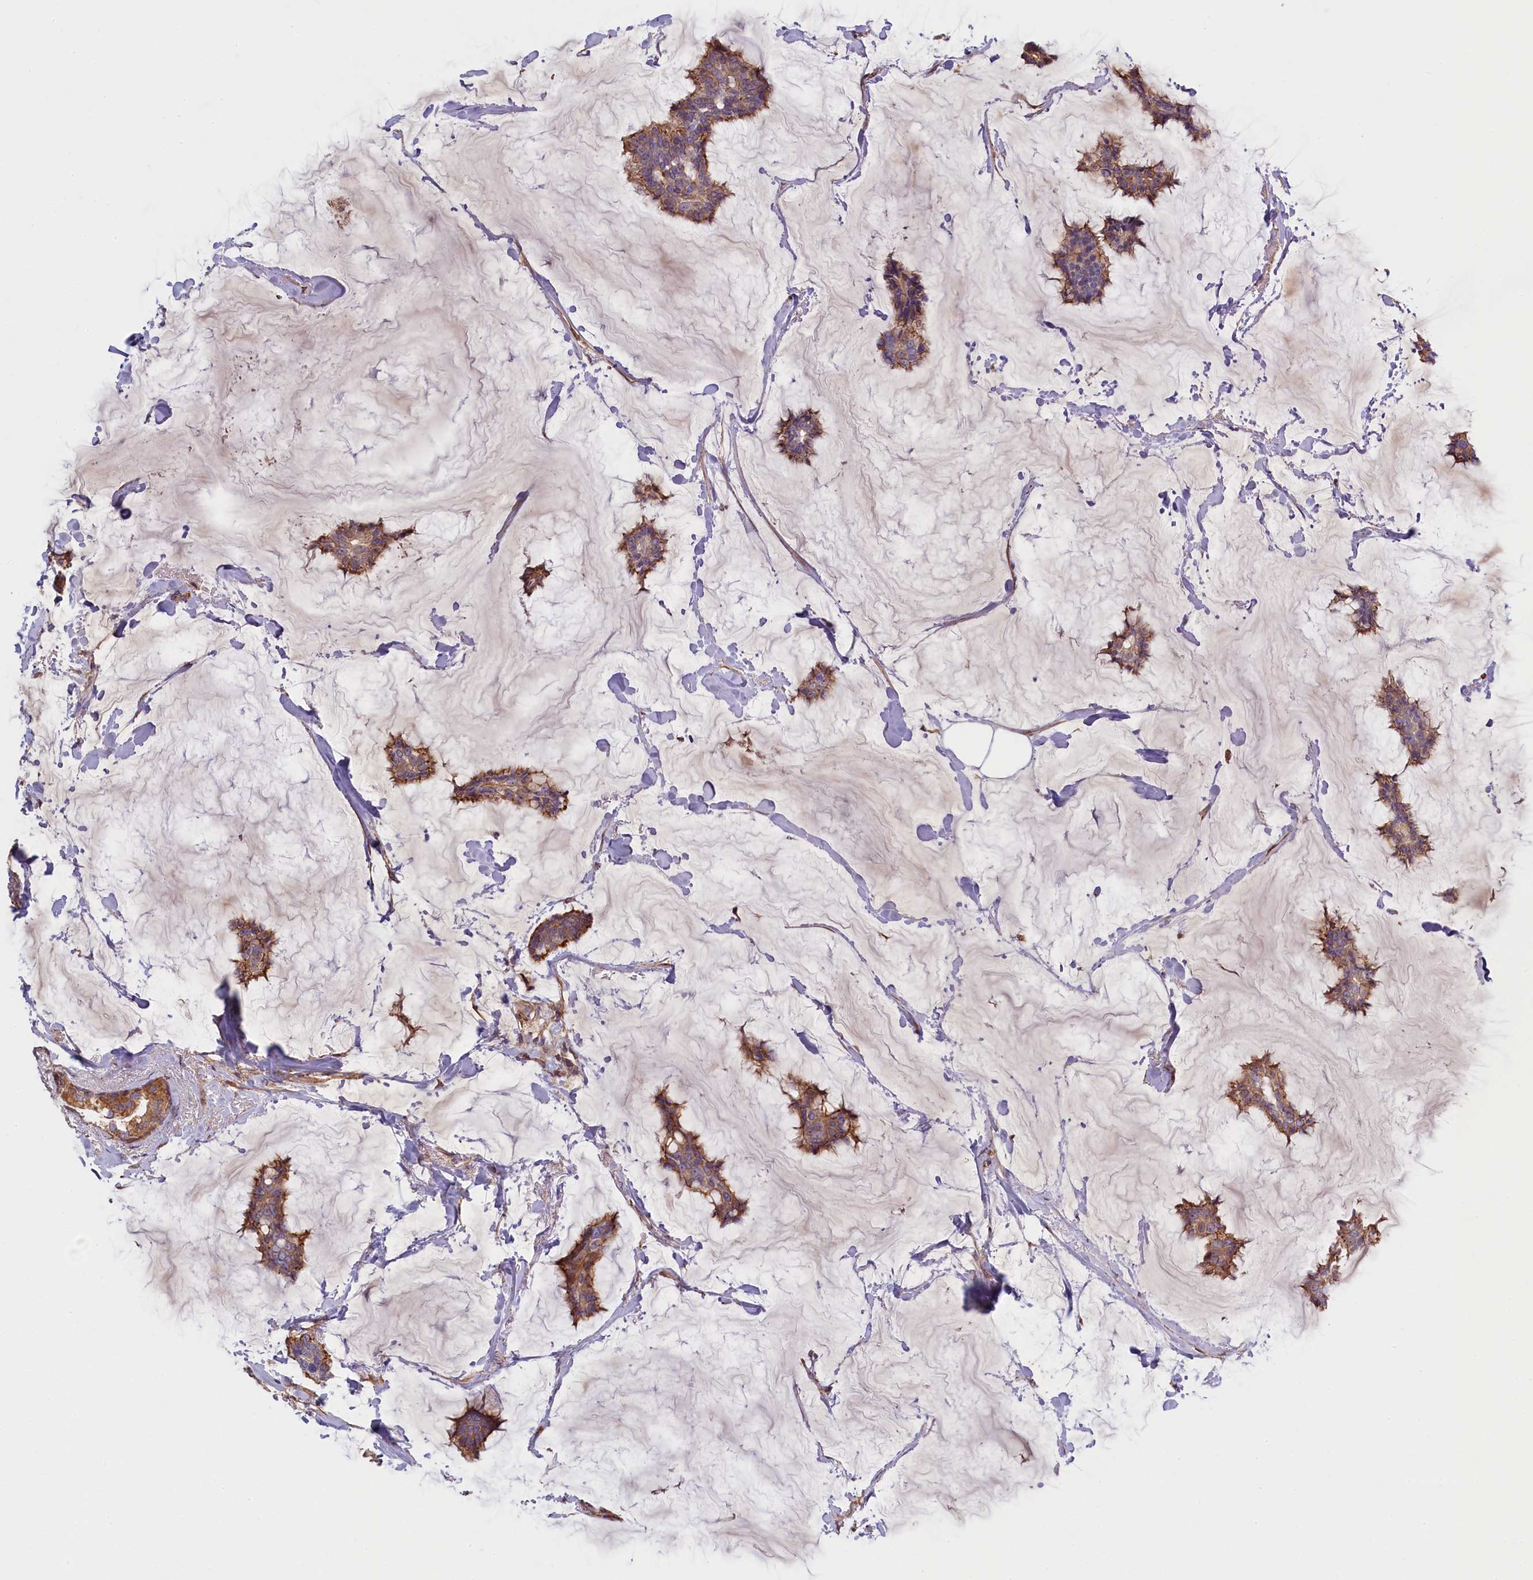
{"staining": {"intensity": "weak", "quantity": ">75%", "location": "cytoplasmic/membranous"}, "tissue": "breast cancer", "cell_type": "Tumor cells", "image_type": "cancer", "snomed": [{"axis": "morphology", "description": "Duct carcinoma"}, {"axis": "topography", "description": "Breast"}], "caption": "Immunohistochemical staining of breast cancer (infiltrating ductal carcinoma) shows low levels of weak cytoplasmic/membranous positivity in about >75% of tumor cells.", "gene": "FUZ", "patient": {"sex": "female", "age": 93}}